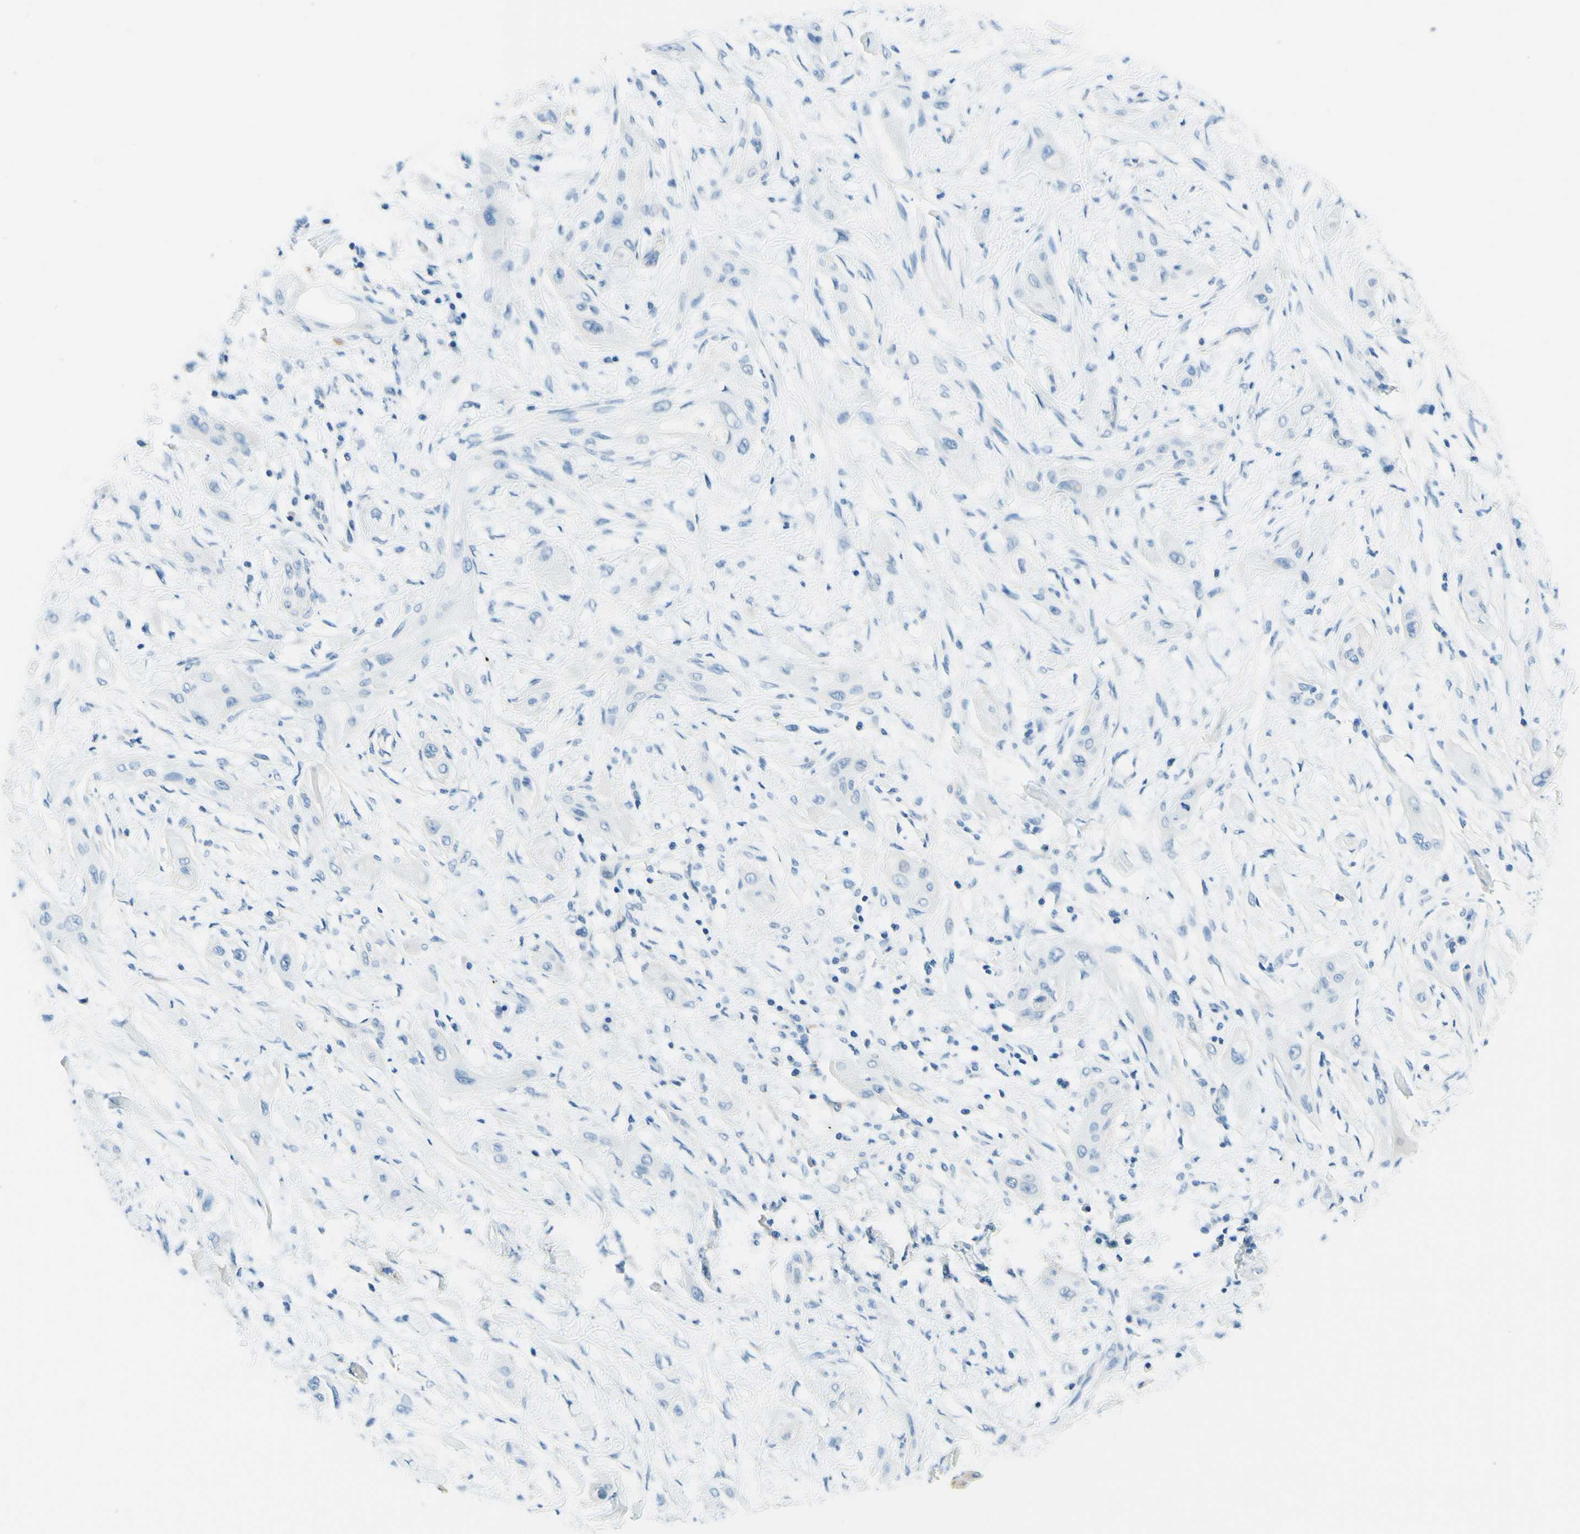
{"staining": {"intensity": "negative", "quantity": "none", "location": "none"}, "tissue": "lung cancer", "cell_type": "Tumor cells", "image_type": "cancer", "snomed": [{"axis": "morphology", "description": "Squamous cell carcinoma, NOS"}, {"axis": "topography", "description": "Lung"}], "caption": "Immunohistochemistry photomicrograph of neoplastic tissue: lung cancer stained with DAB (3,3'-diaminobenzidine) demonstrates no significant protein staining in tumor cells.", "gene": "PASD1", "patient": {"sex": "female", "age": 47}}